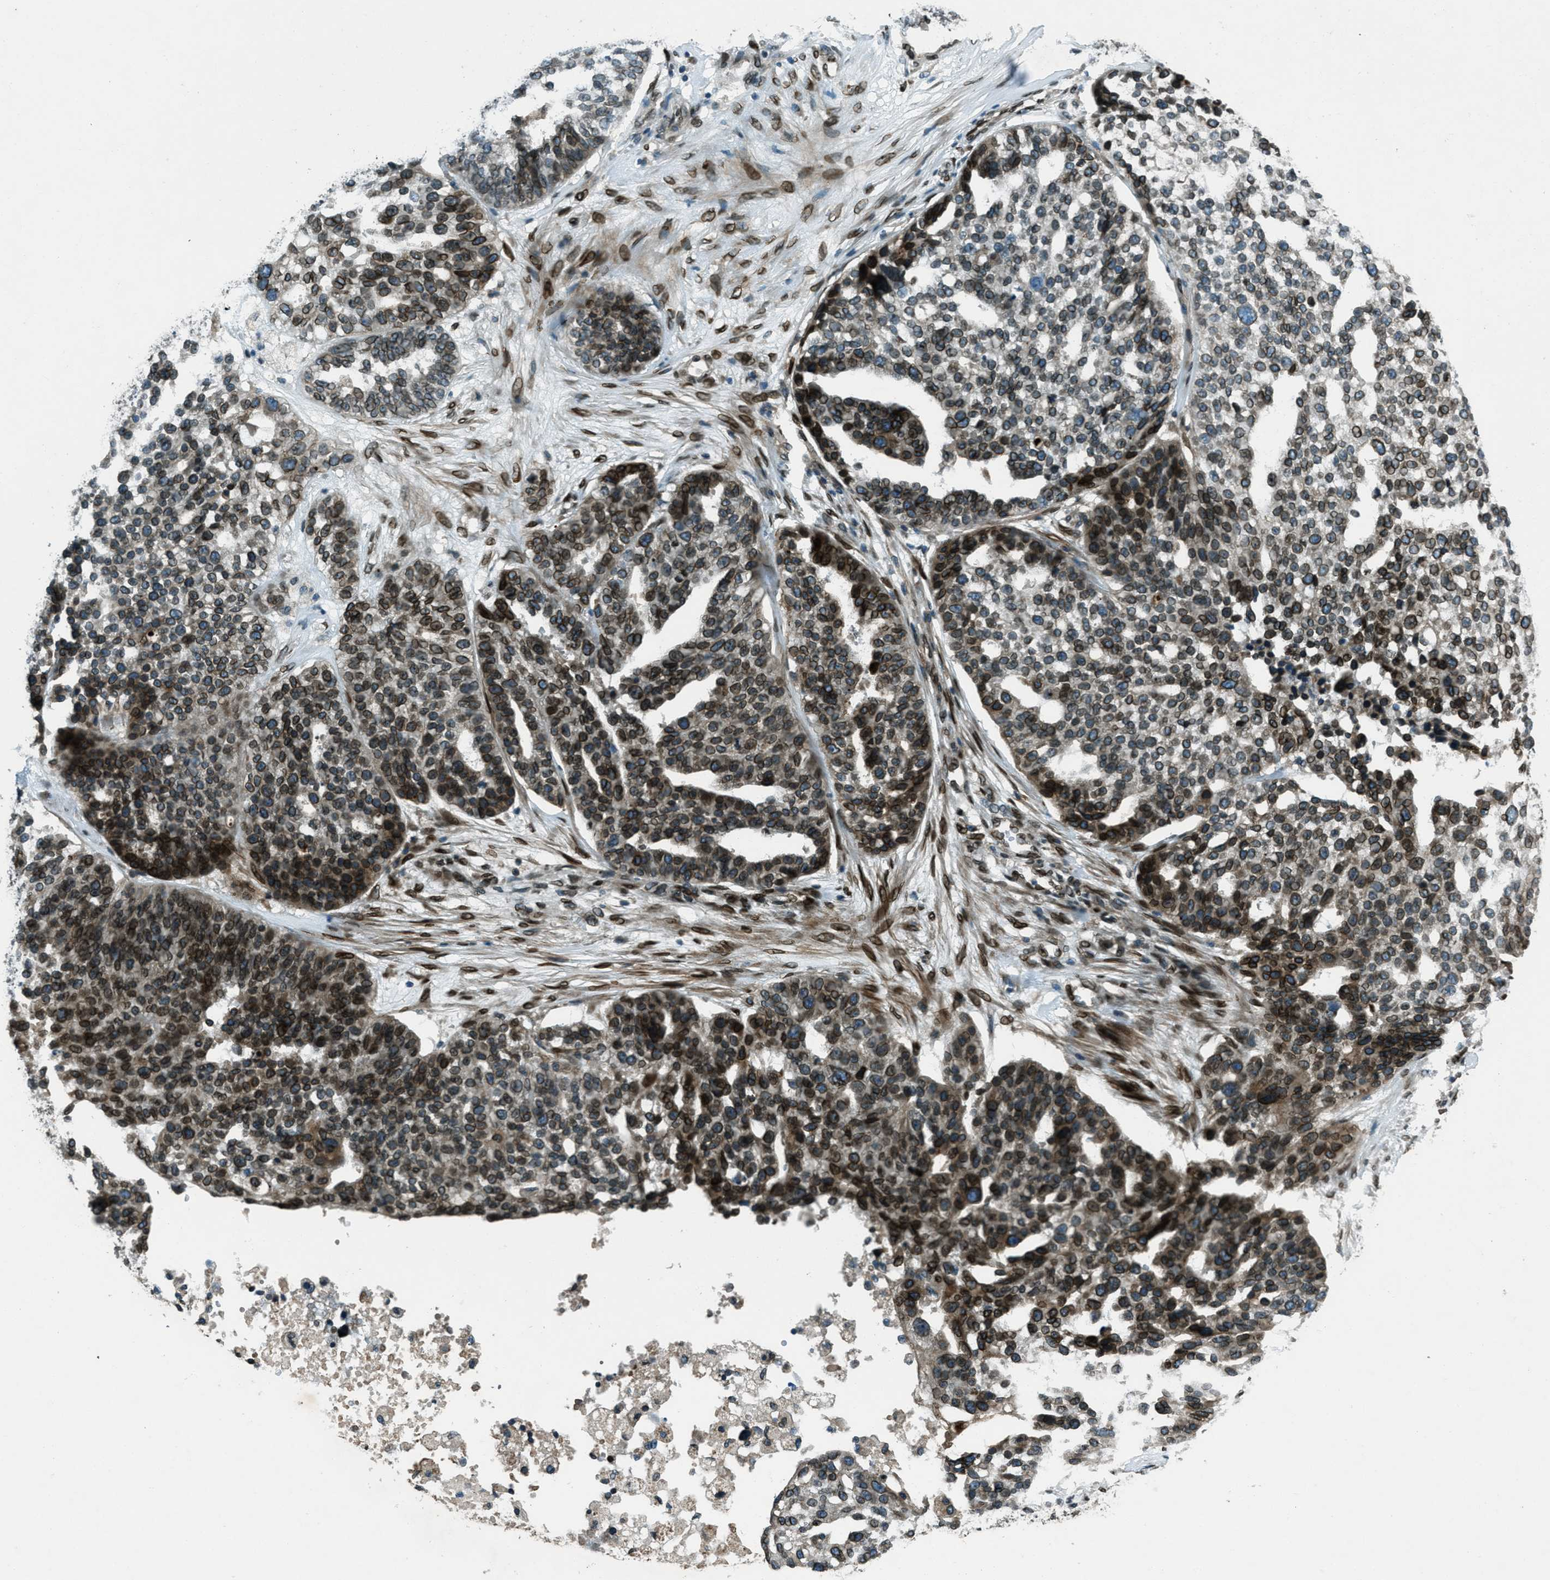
{"staining": {"intensity": "strong", "quantity": ">75%", "location": "cytoplasmic/membranous,nuclear"}, "tissue": "ovarian cancer", "cell_type": "Tumor cells", "image_type": "cancer", "snomed": [{"axis": "morphology", "description": "Cystadenocarcinoma, serous, NOS"}, {"axis": "topography", "description": "Ovary"}], "caption": "Strong cytoplasmic/membranous and nuclear positivity for a protein is identified in approximately >75% of tumor cells of ovarian cancer (serous cystadenocarcinoma) using immunohistochemistry (IHC).", "gene": "LEMD2", "patient": {"sex": "female", "age": 59}}